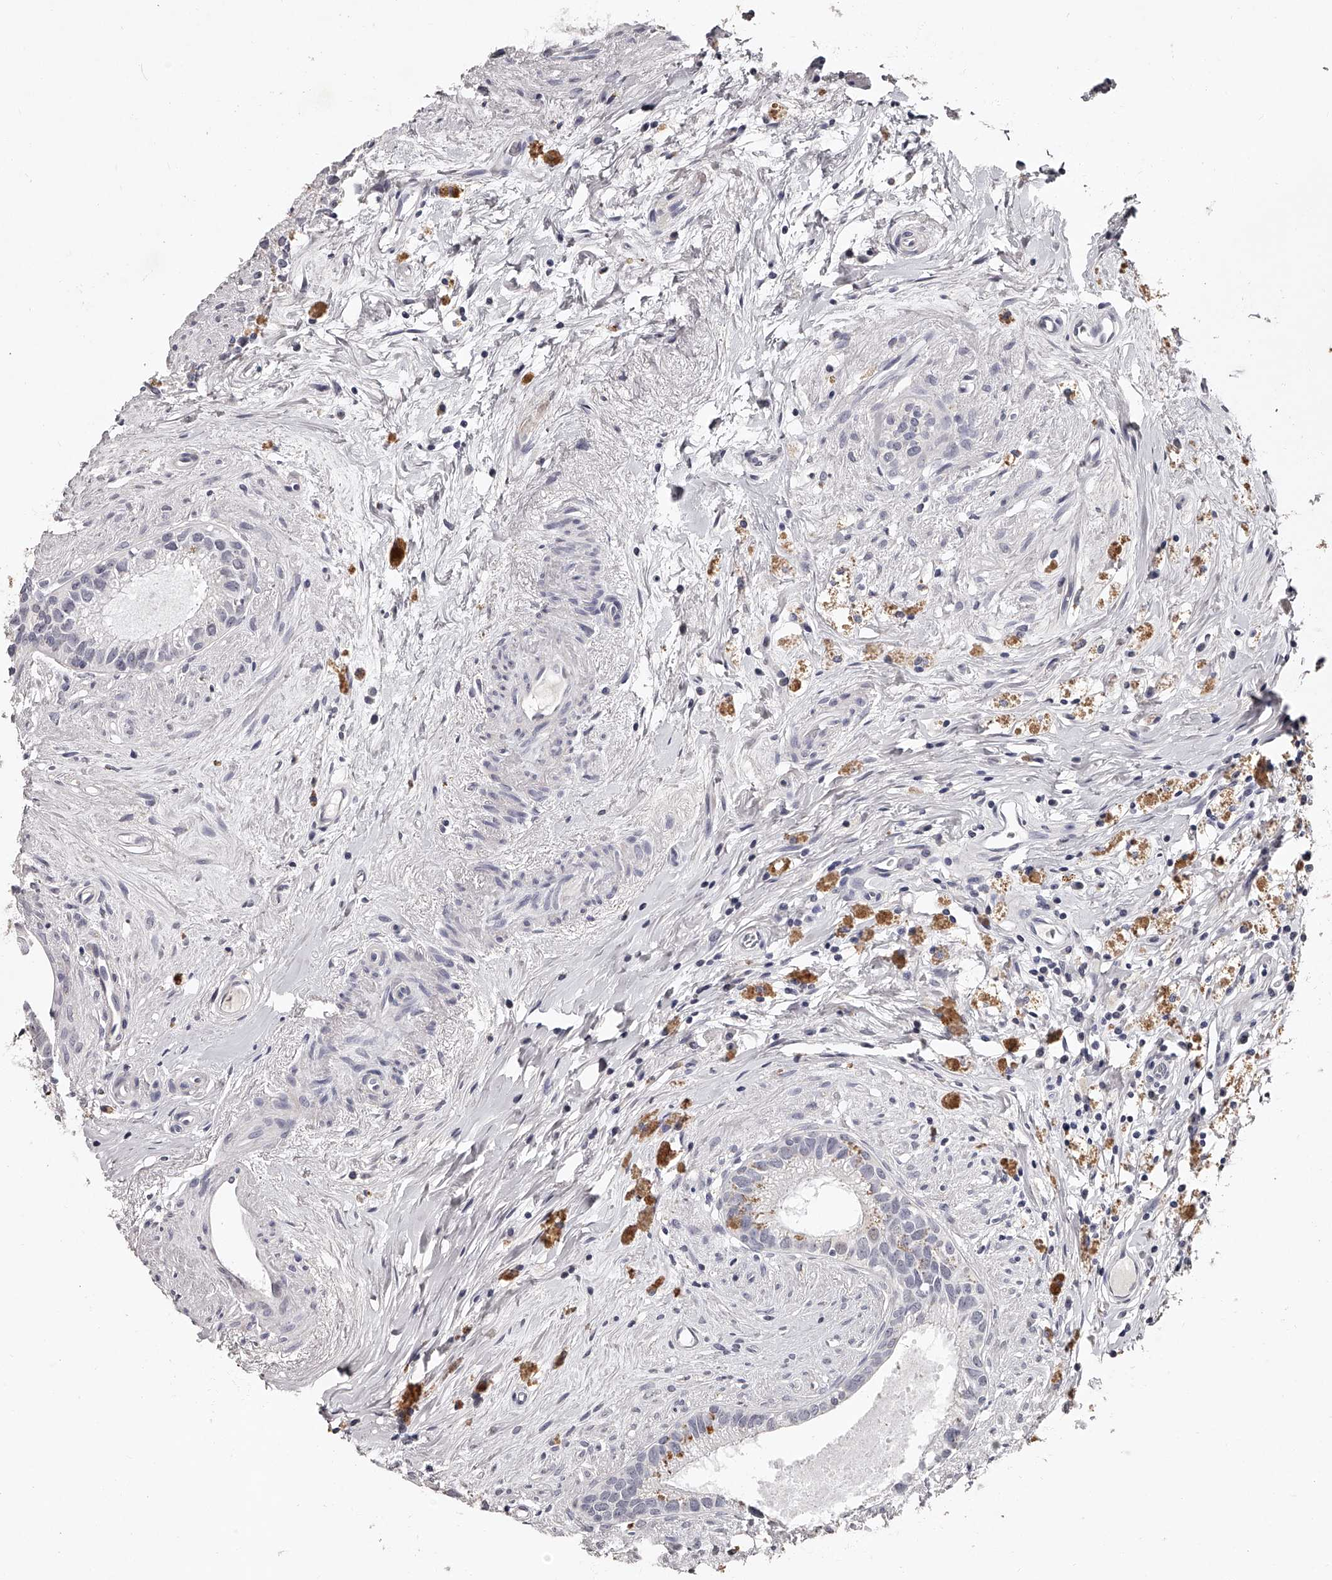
{"staining": {"intensity": "negative", "quantity": "none", "location": "none"}, "tissue": "epididymis", "cell_type": "Glandular cells", "image_type": "normal", "snomed": [{"axis": "morphology", "description": "Normal tissue, NOS"}, {"axis": "topography", "description": "Epididymis"}], "caption": "DAB (3,3'-diaminobenzidine) immunohistochemical staining of normal epididymis exhibits no significant positivity in glandular cells. The staining is performed using DAB (3,3'-diaminobenzidine) brown chromogen with nuclei counter-stained in using hematoxylin.", "gene": "NT5DC1", "patient": {"sex": "male", "age": 80}}